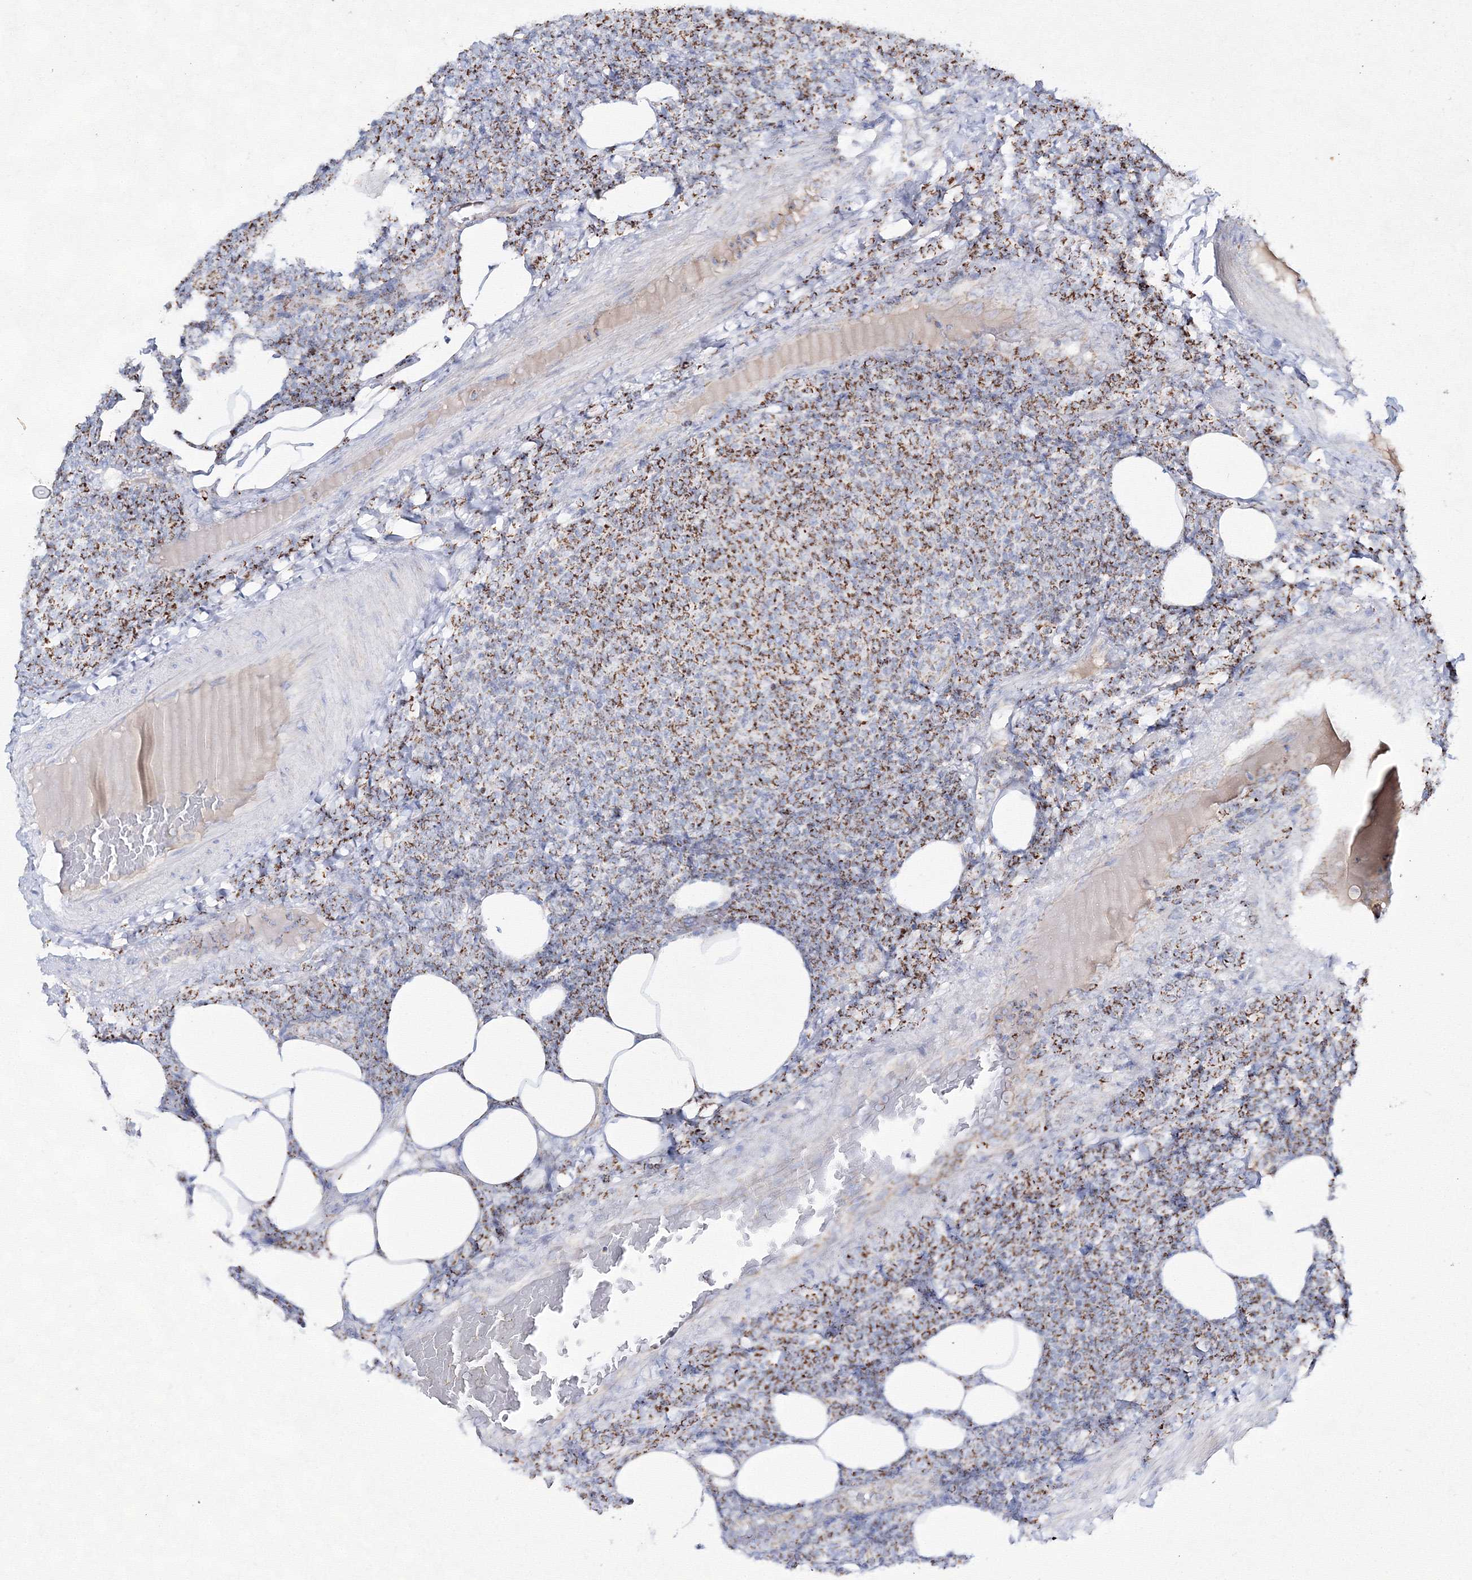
{"staining": {"intensity": "moderate", "quantity": "25%-75%", "location": "cytoplasmic/membranous"}, "tissue": "lymphoma", "cell_type": "Tumor cells", "image_type": "cancer", "snomed": [{"axis": "morphology", "description": "Malignant lymphoma, non-Hodgkin's type, Low grade"}, {"axis": "topography", "description": "Lymph node"}], "caption": "The photomicrograph reveals immunohistochemical staining of malignant lymphoma, non-Hodgkin's type (low-grade). There is moderate cytoplasmic/membranous positivity is appreciated in approximately 25%-75% of tumor cells.", "gene": "IGSF9", "patient": {"sex": "male", "age": 66}}